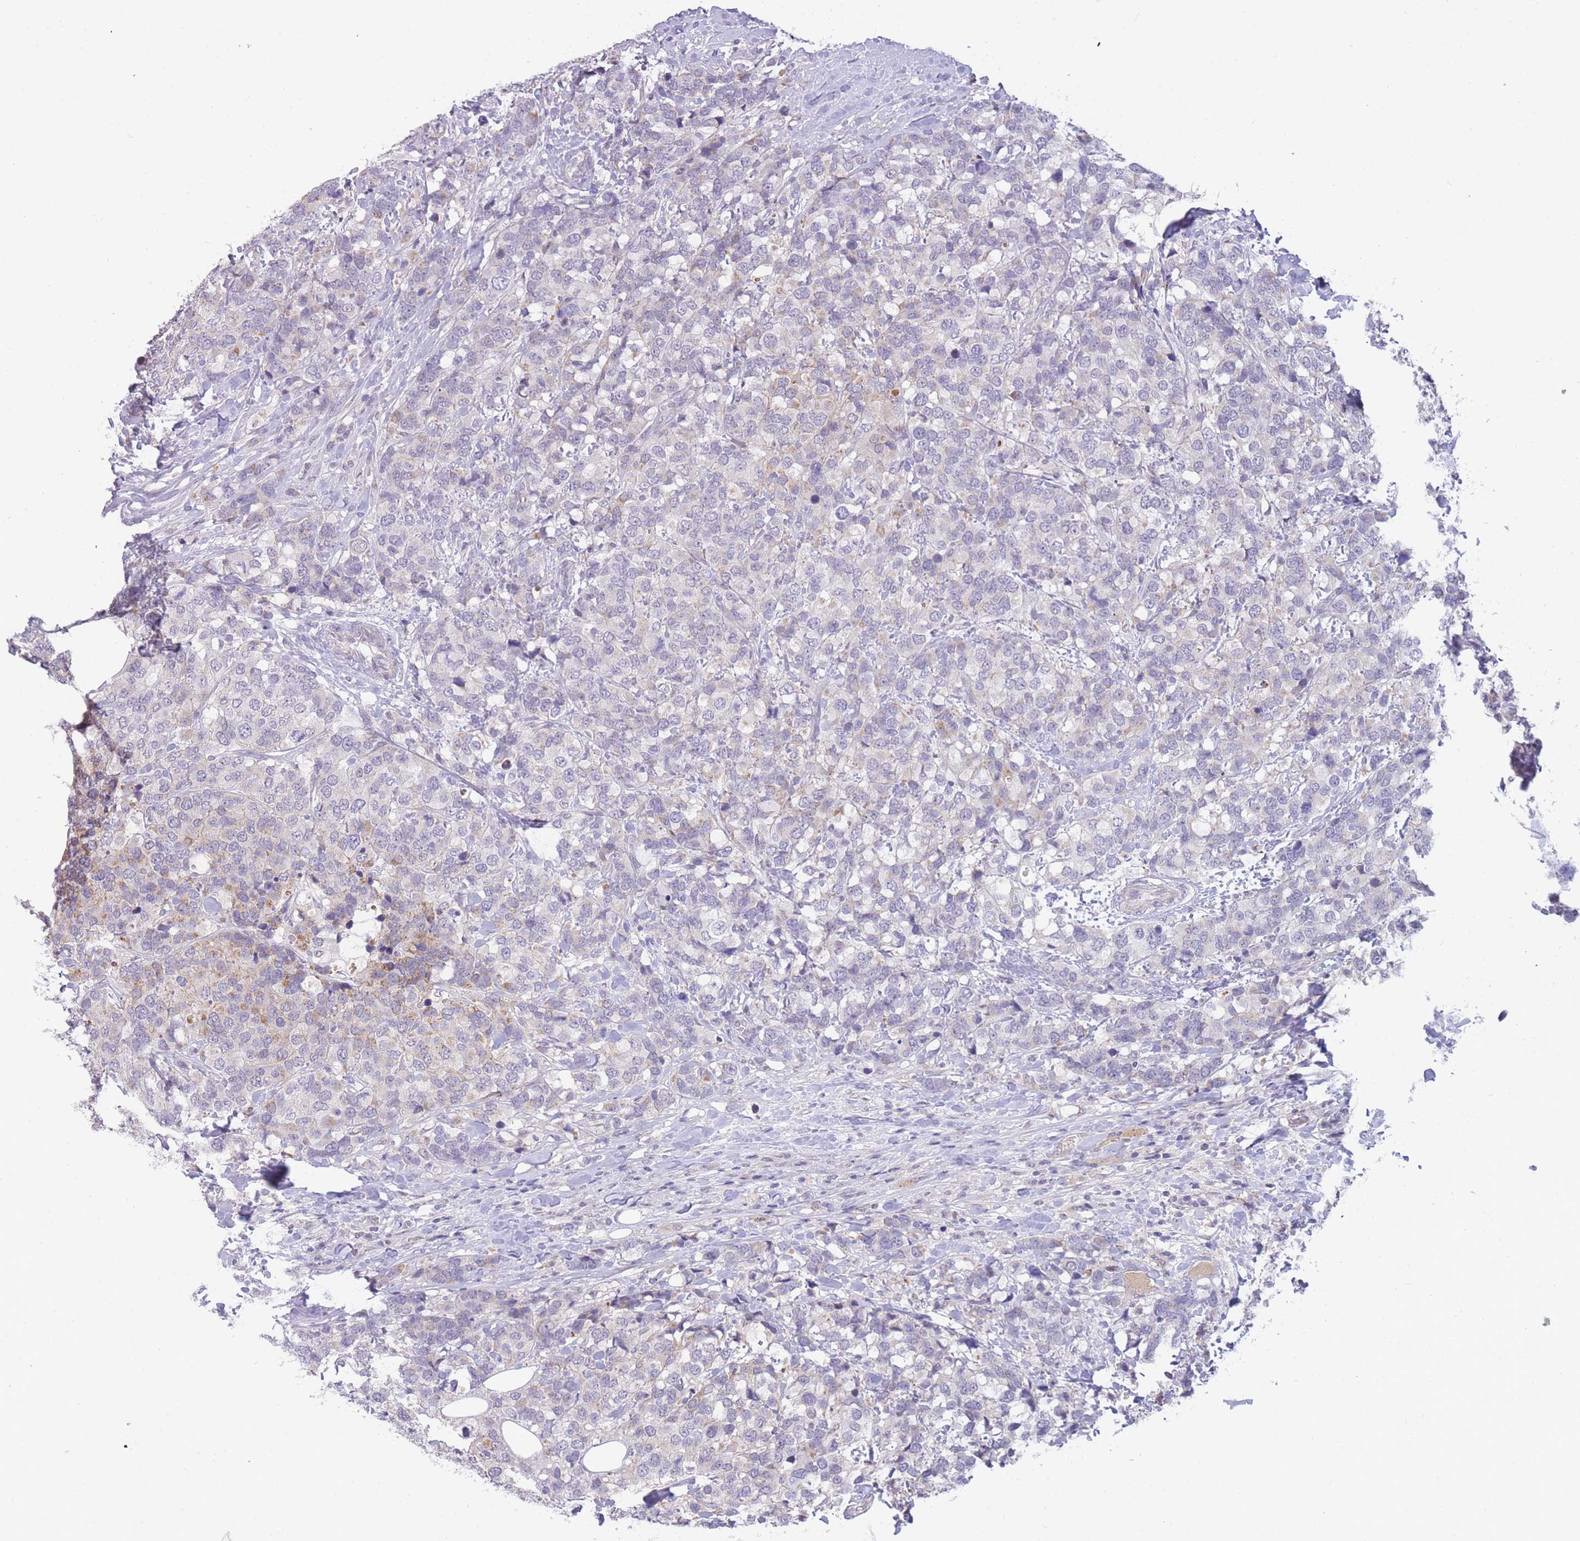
{"staining": {"intensity": "weak", "quantity": "<25%", "location": "cytoplasmic/membranous"}, "tissue": "breast cancer", "cell_type": "Tumor cells", "image_type": "cancer", "snomed": [{"axis": "morphology", "description": "Lobular carcinoma"}, {"axis": "topography", "description": "Breast"}], "caption": "This is a histopathology image of immunohistochemistry staining of lobular carcinoma (breast), which shows no expression in tumor cells.", "gene": "GOLGA6L25", "patient": {"sex": "female", "age": 59}}